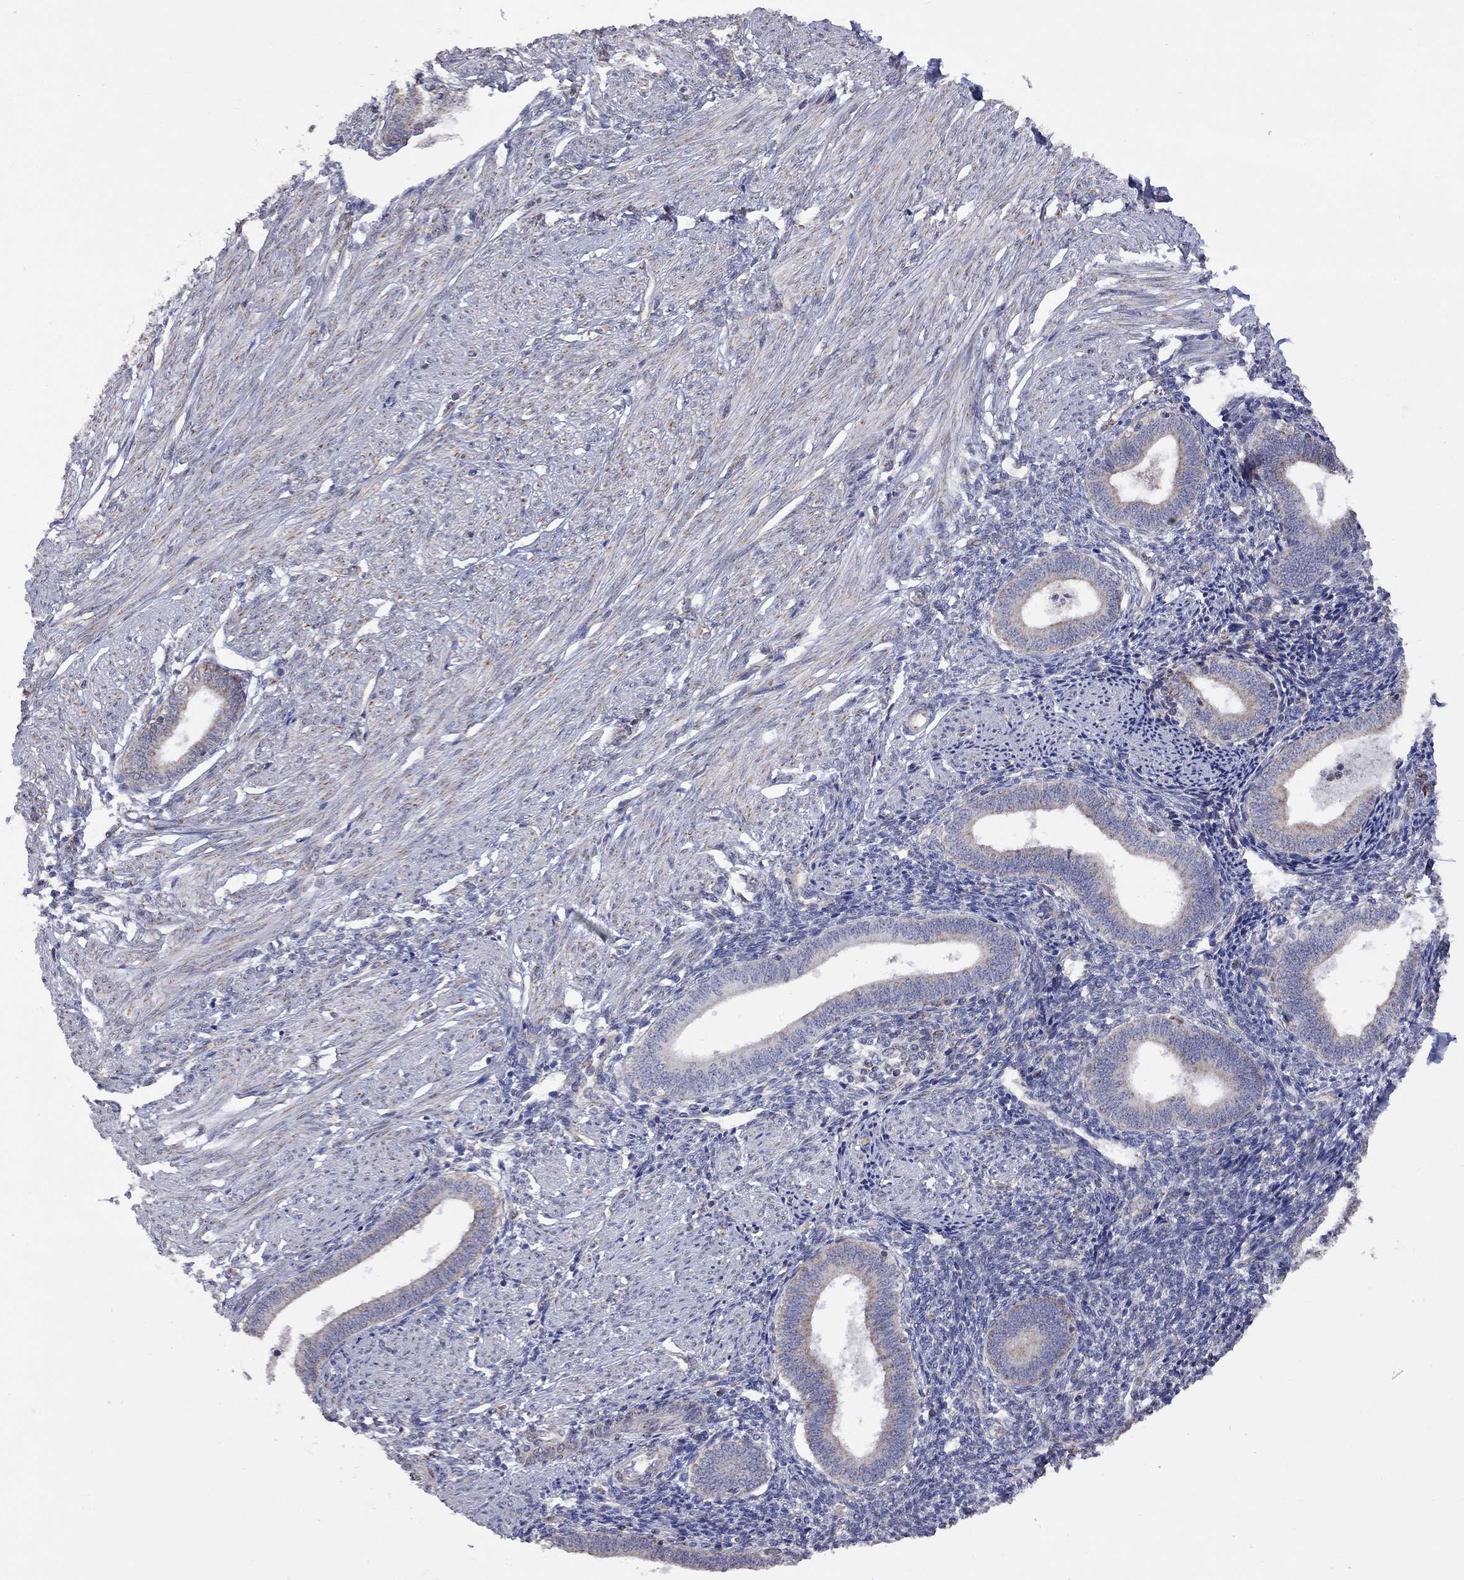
{"staining": {"intensity": "negative", "quantity": "none", "location": "none"}, "tissue": "endometrium", "cell_type": "Cells in endometrial stroma", "image_type": "normal", "snomed": [{"axis": "morphology", "description": "Normal tissue, NOS"}, {"axis": "topography", "description": "Endometrium"}], "caption": "Immunohistochemistry (IHC) of unremarkable human endometrium displays no positivity in cells in endometrial stroma.", "gene": "NDUFB1", "patient": {"sex": "female", "age": 42}}